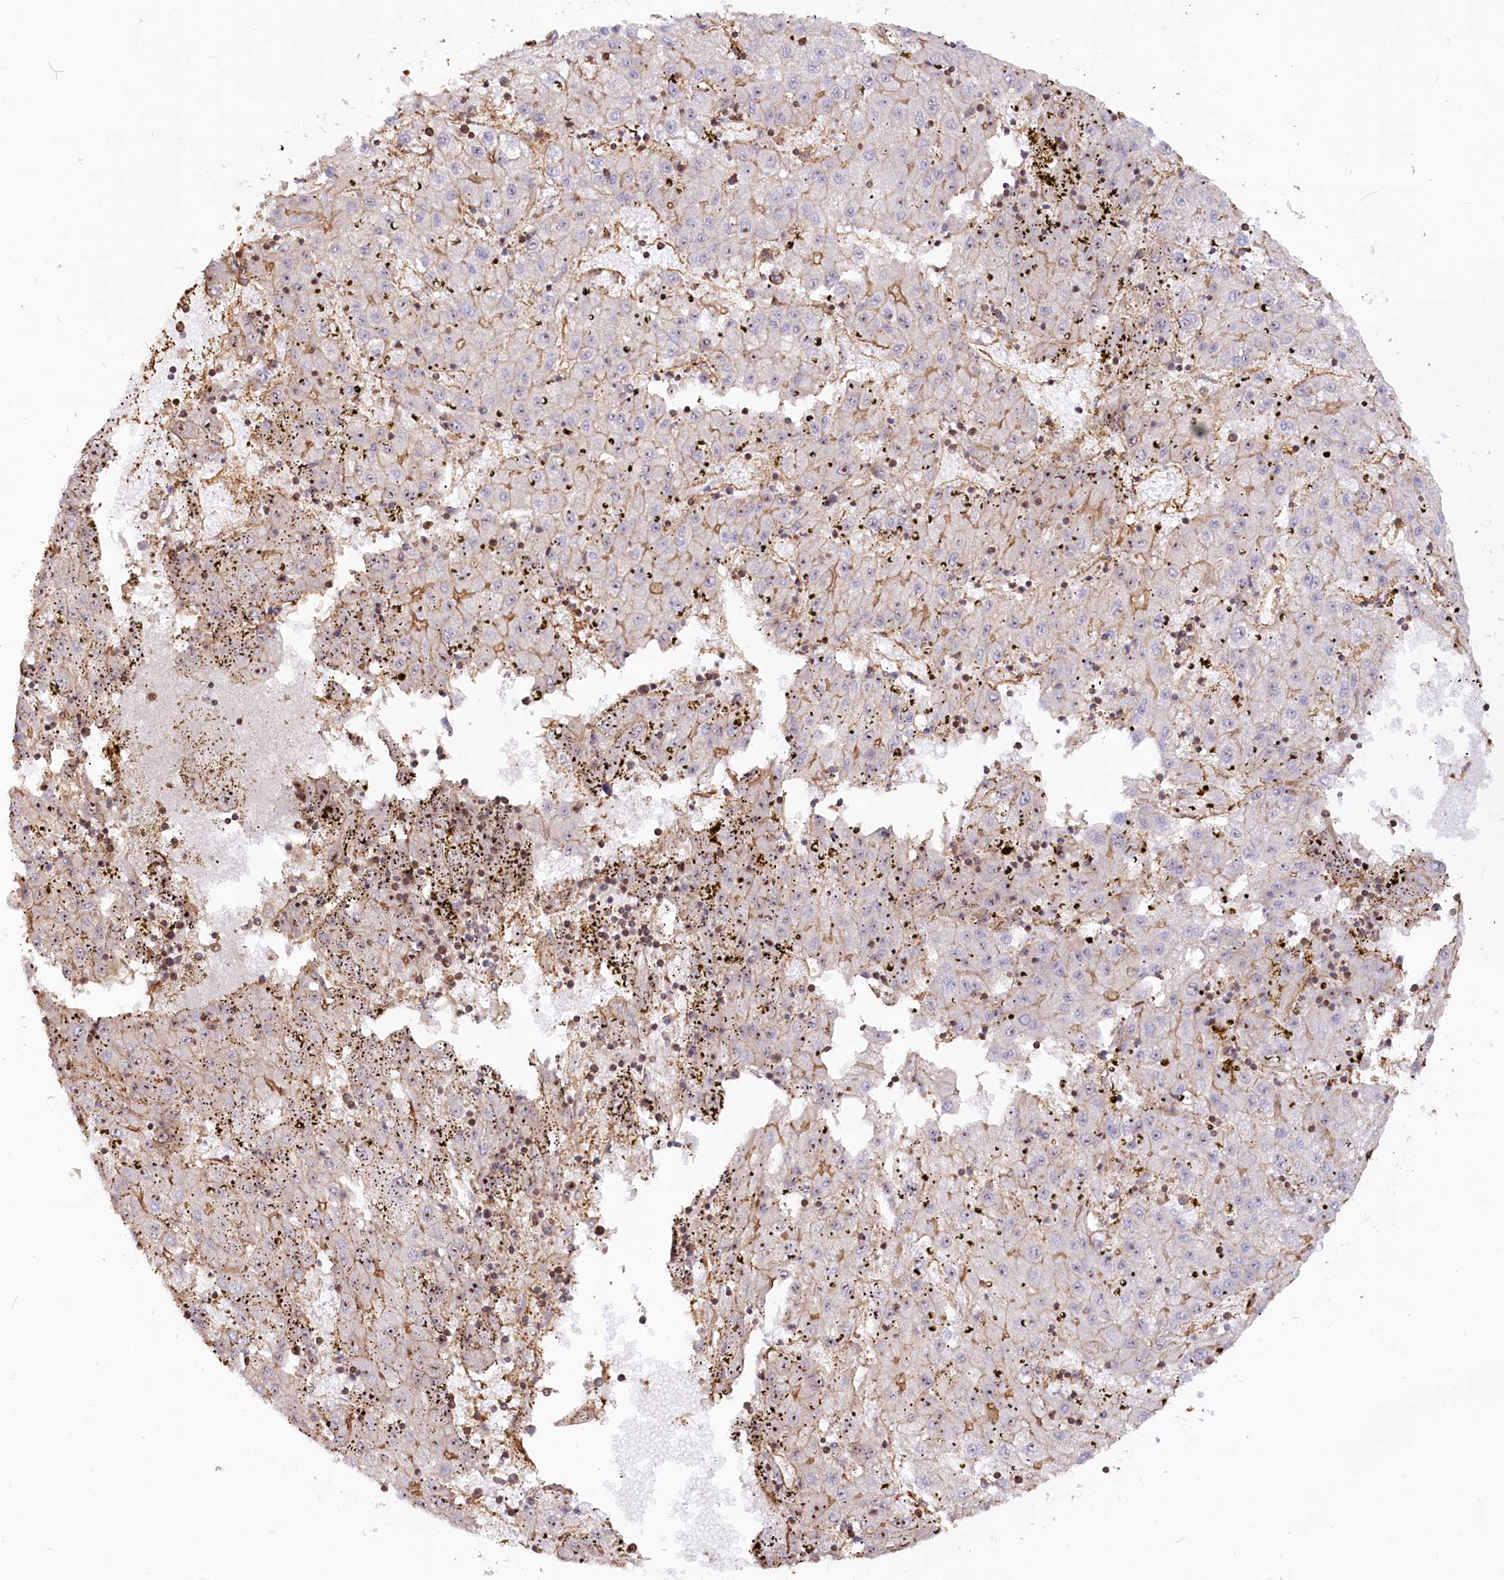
{"staining": {"intensity": "moderate", "quantity": "<25%", "location": "cytoplasmic/membranous"}, "tissue": "liver cancer", "cell_type": "Tumor cells", "image_type": "cancer", "snomed": [{"axis": "morphology", "description": "Carcinoma, Hepatocellular, NOS"}, {"axis": "topography", "description": "Liver"}], "caption": "The histopathology image demonstrates staining of liver cancer (hepatocellular carcinoma), revealing moderate cytoplasmic/membranous protein positivity (brown color) within tumor cells.", "gene": "WDR36", "patient": {"sex": "male", "age": 72}}